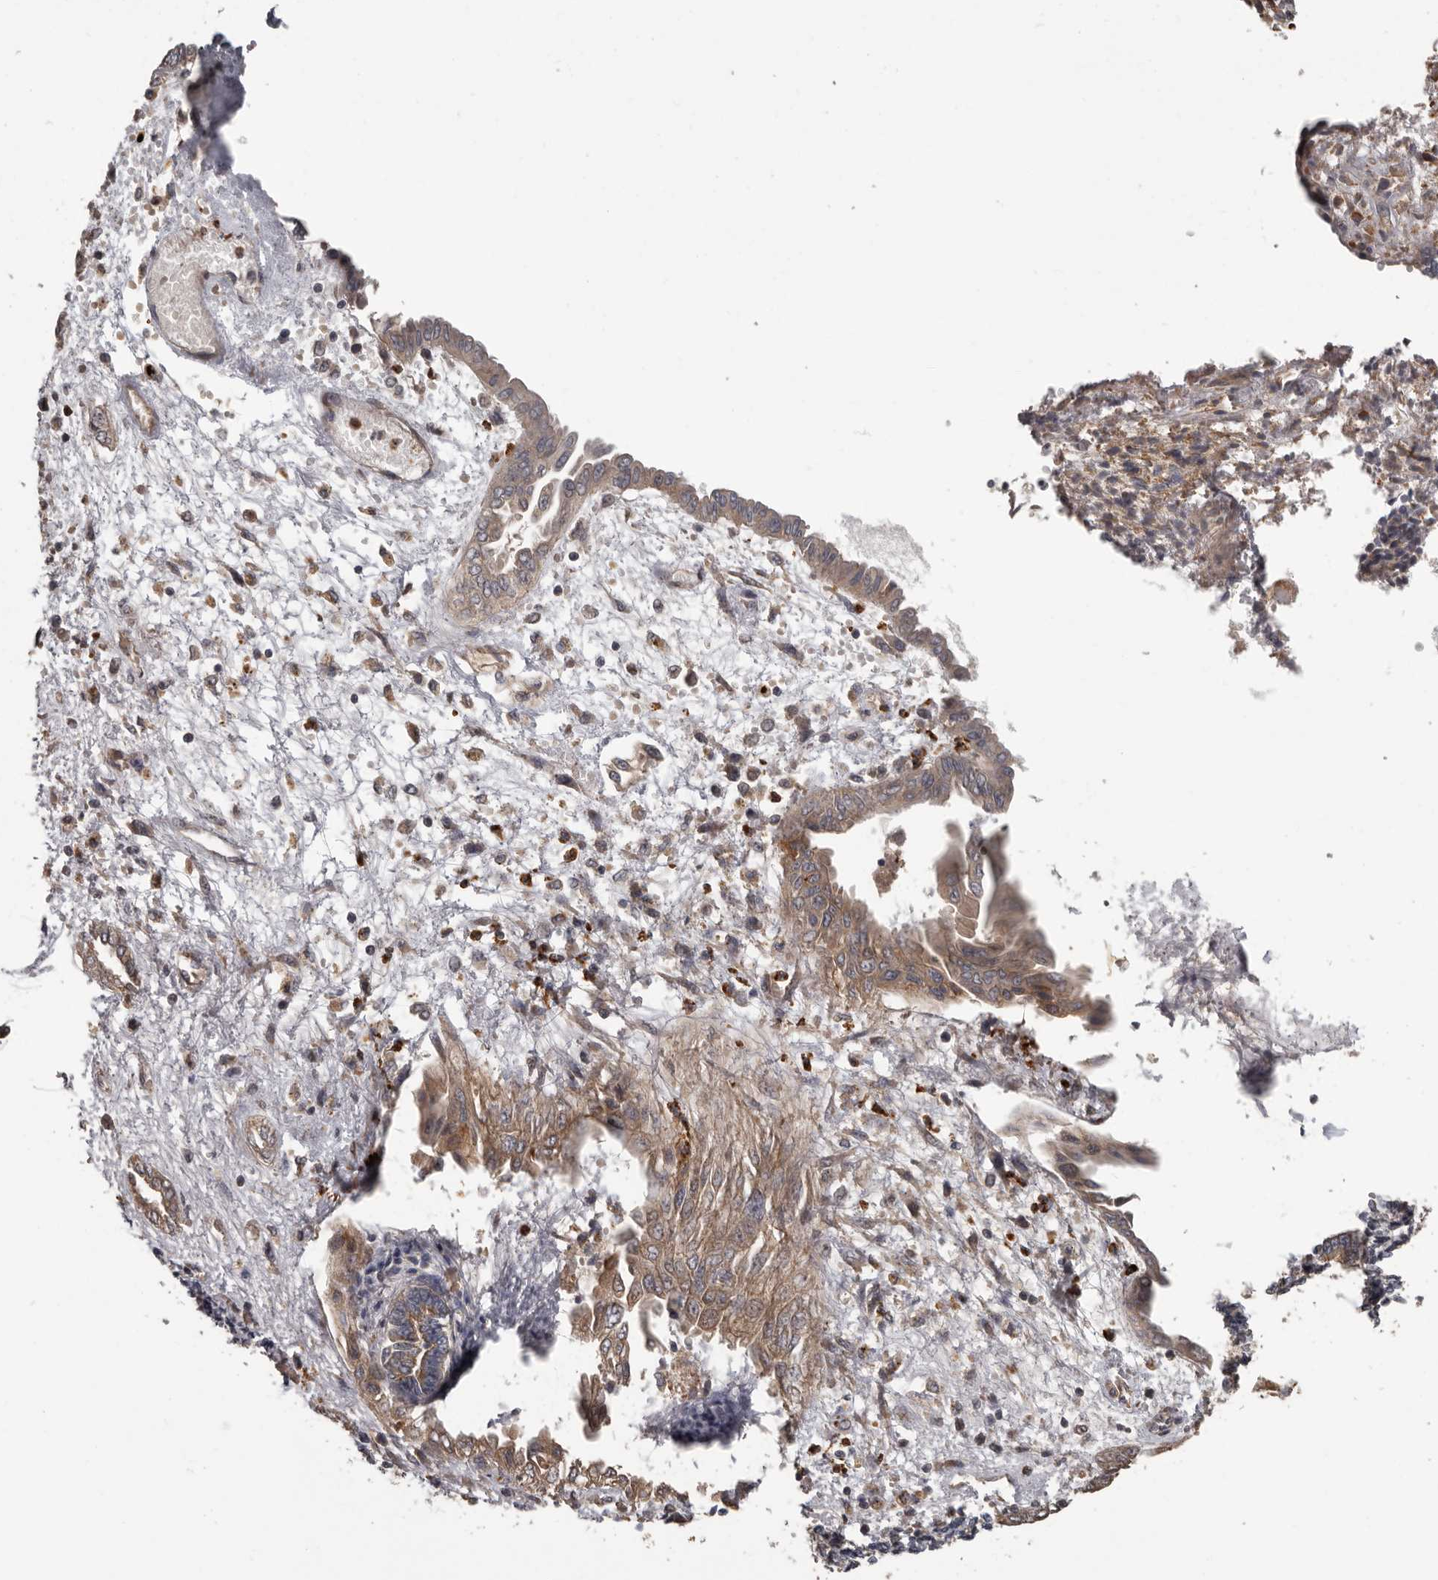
{"staining": {"intensity": "weak", "quantity": "25%-75%", "location": "cytoplasmic/membranous"}, "tissue": "endometrium", "cell_type": "Cells in endometrial stroma", "image_type": "normal", "snomed": [{"axis": "morphology", "description": "Normal tissue, NOS"}, {"axis": "topography", "description": "Endometrium"}], "caption": "Protein expression analysis of unremarkable endometrium displays weak cytoplasmic/membranous positivity in approximately 25%-75% of cells in endometrial stroma.", "gene": "ARHGEF5", "patient": {"sex": "female", "age": 56}}